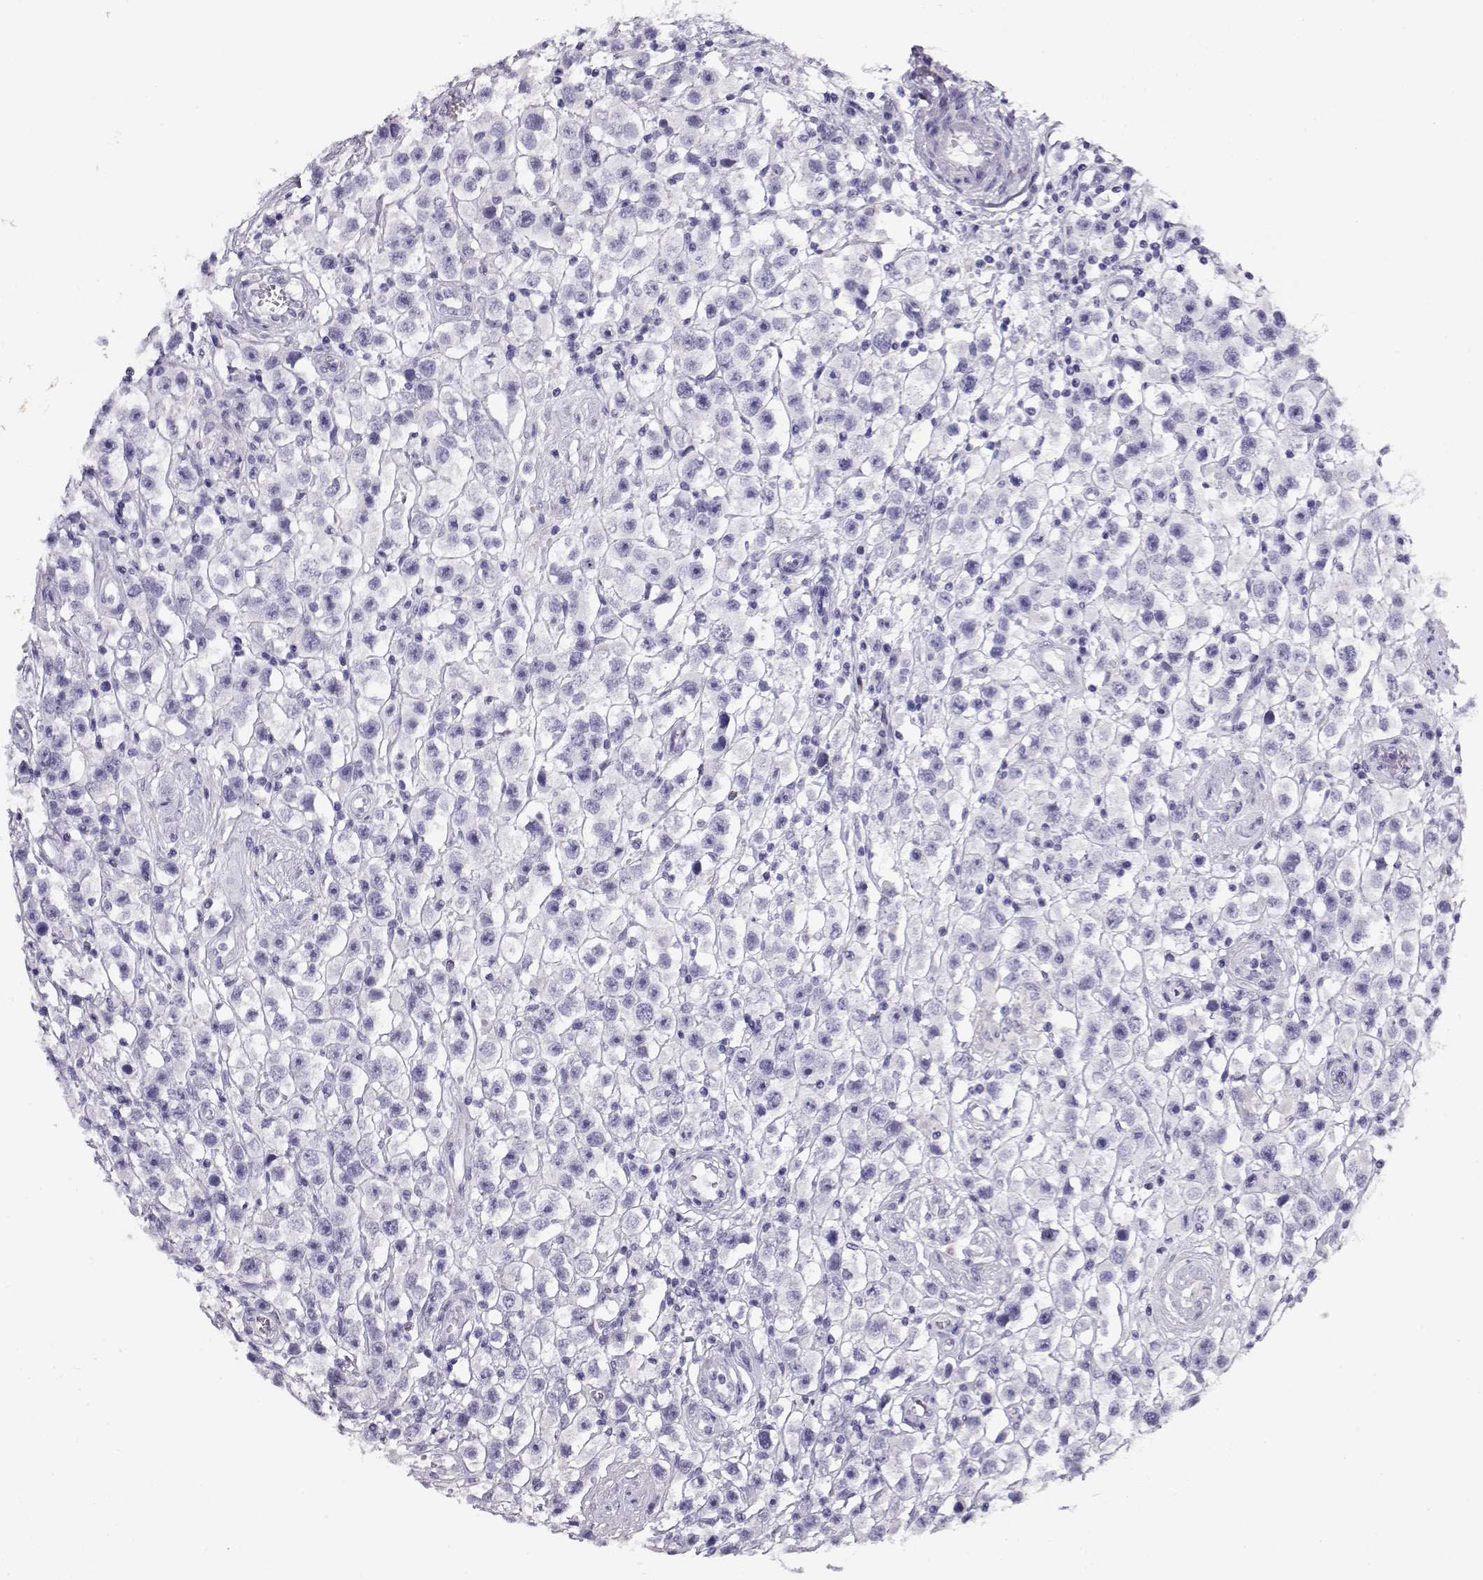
{"staining": {"intensity": "negative", "quantity": "none", "location": "none"}, "tissue": "testis cancer", "cell_type": "Tumor cells", "image_type": "cancer", "snomed": [{"axis": "morphology", "description": "Seminoma, NOS"}, {"axis": "topography", "description": "Testis"}], "caption": "IHC of human testis cancer displays no positivity in tumor cells.", "gene": "CRX", "patient": {"sex": "male", "age": 45}}